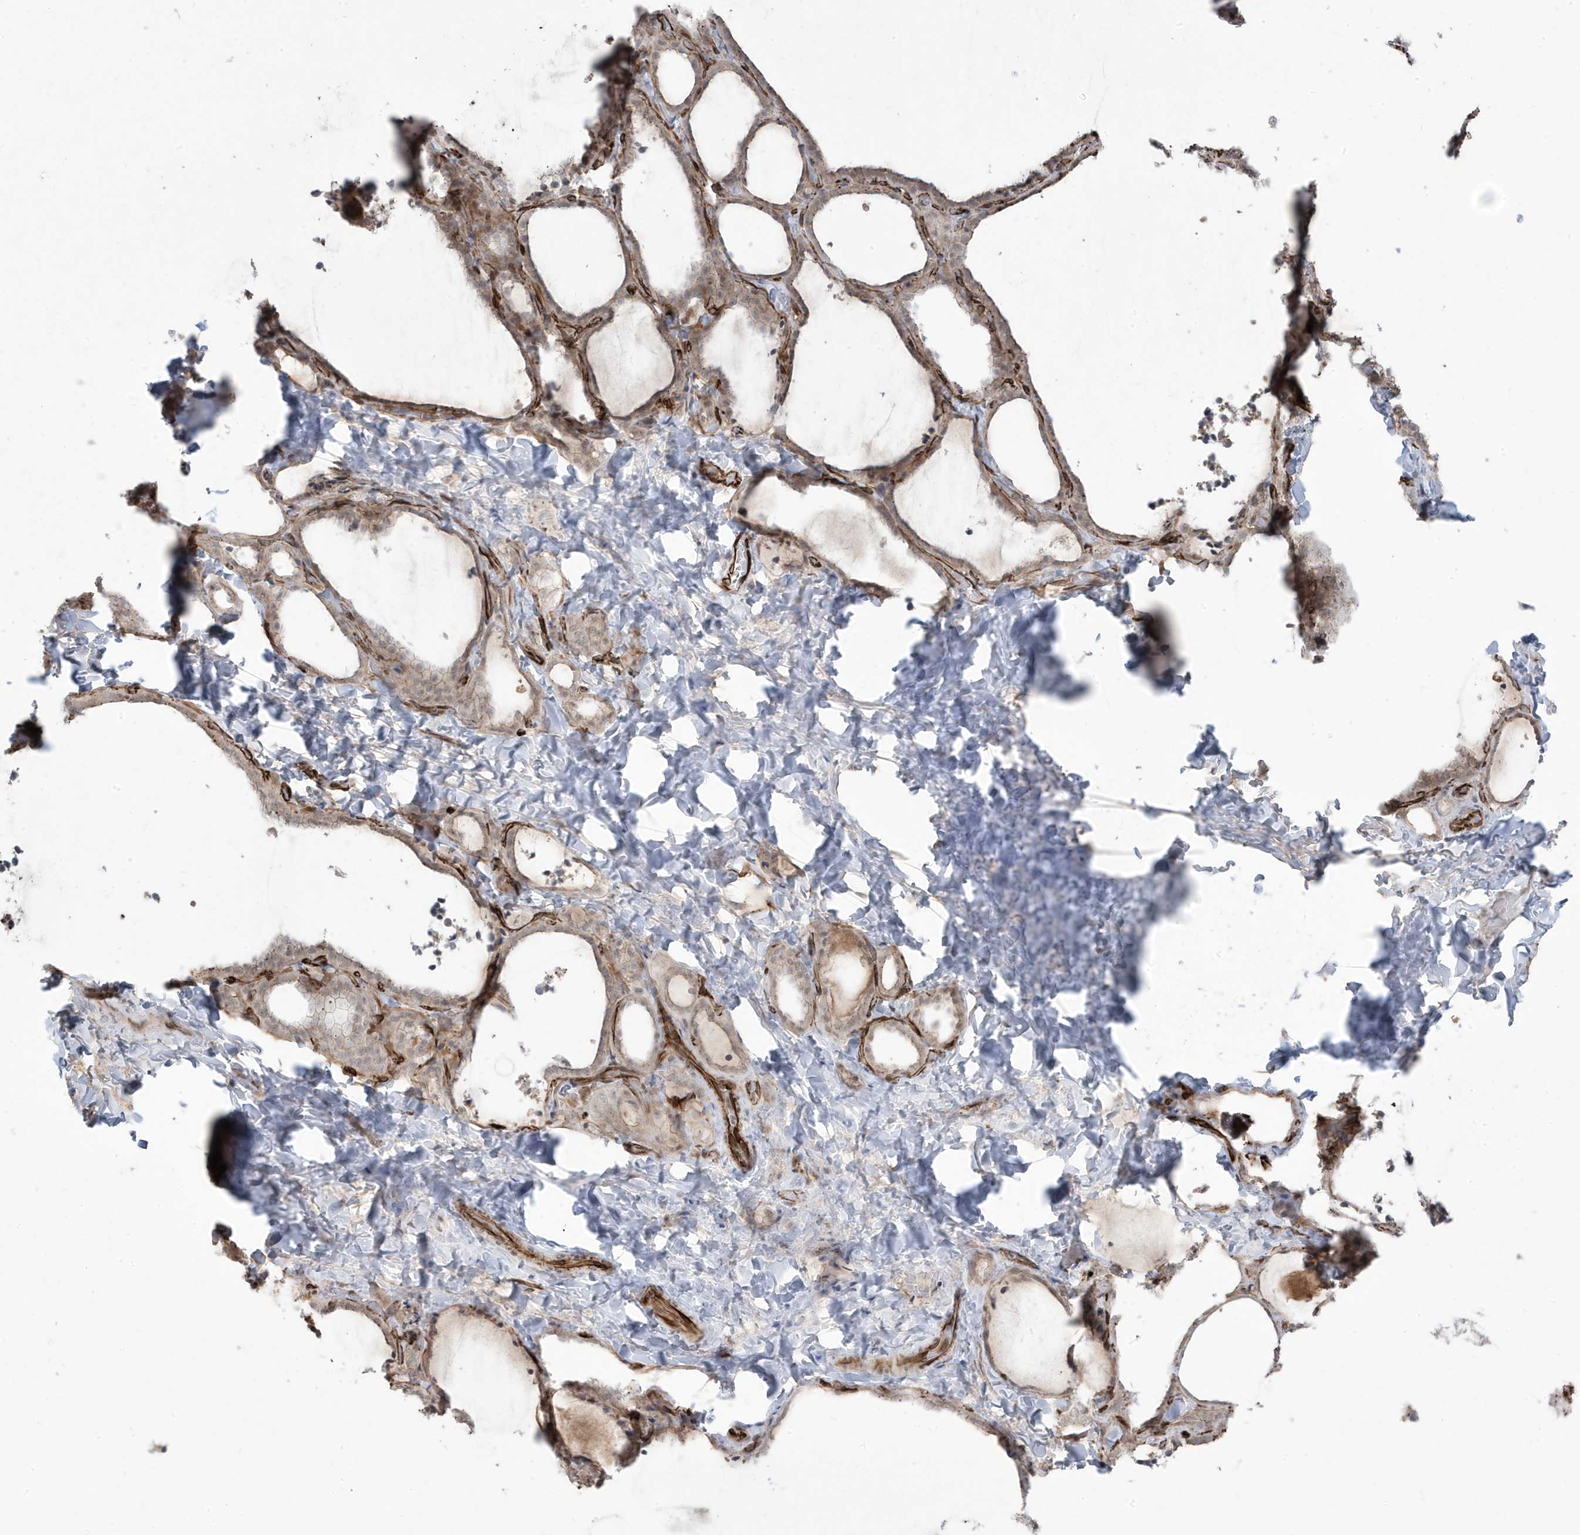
{"staining": {"intensity": "weak", "quantity": ">75%", "location": "cytoplasmic/membranous,nuclear"}, "tissue": "thyroid gland", "cell_type": "Glandular cells", "image_type": "normal", "snomed": [{"axis": "morphology", "description": "Normal tissue, NOS"}, {"axis": "topography", "description": "Thyroid gland"}], "caption": "Protein expression analysis of unremarkable human thyroid gland reveals weak cytoplasmic/membranous,nuclear staining in approximately >75% of glandular cells.", "gene": "ADAMTSL3", "patient": {"sex": "female", "age": 22}}